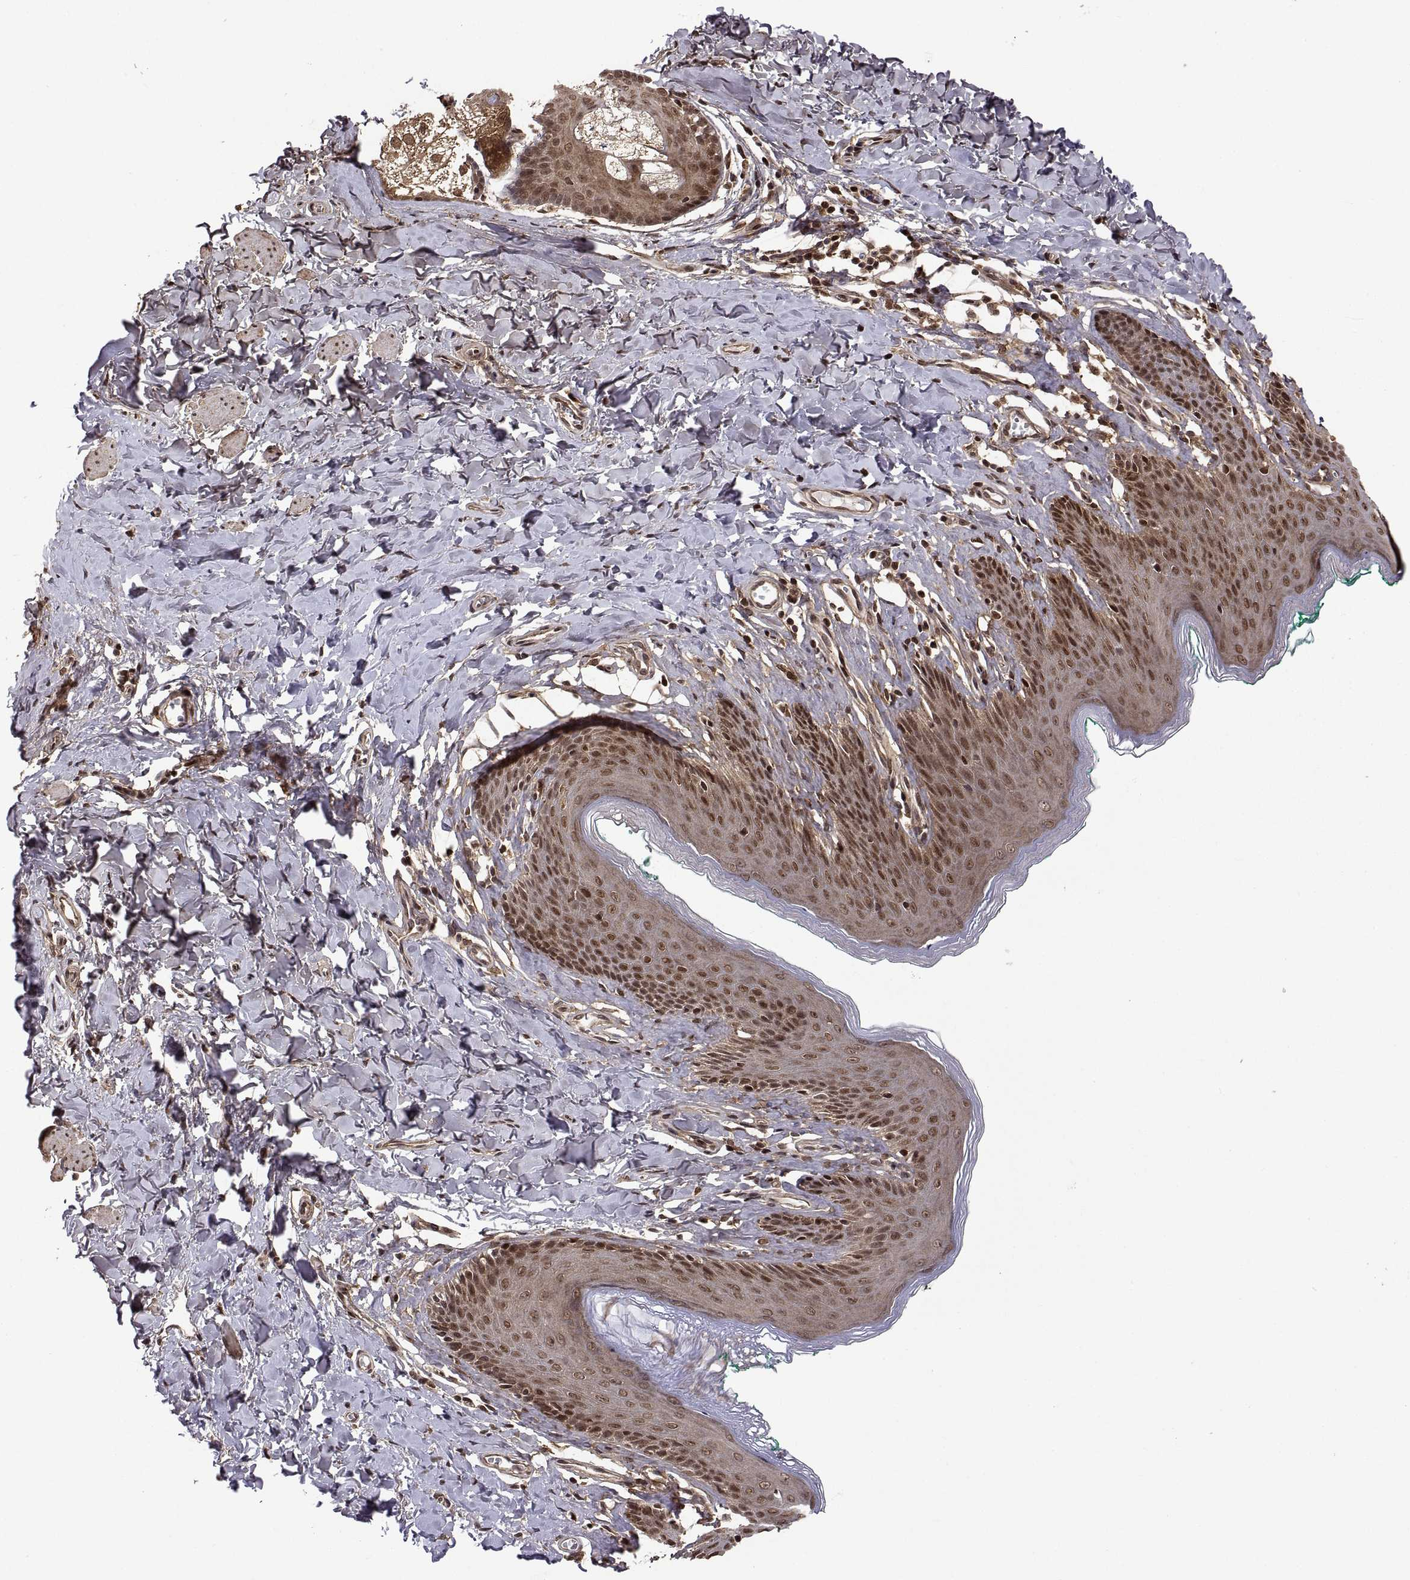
{"staining": {"intensity": "moderate", "quantity": "25%-75%", "location": "nuclear"}, "tissue": "skin", "cell_type": "Epidermal cells", "image_type": "normal", "snomed": [{"axis": "morphology", "description": "Normal tissue, NOS"}, {"axis": "topography", "description": "Vulva"}], "caption": "Epidermal cells reveal medium levels of moderate nuclear expression in approximately 25%-75% of cells in unremarkable skin.", "gene": "ZNRF2", "patient": {"sex": "female", "age": 66}}